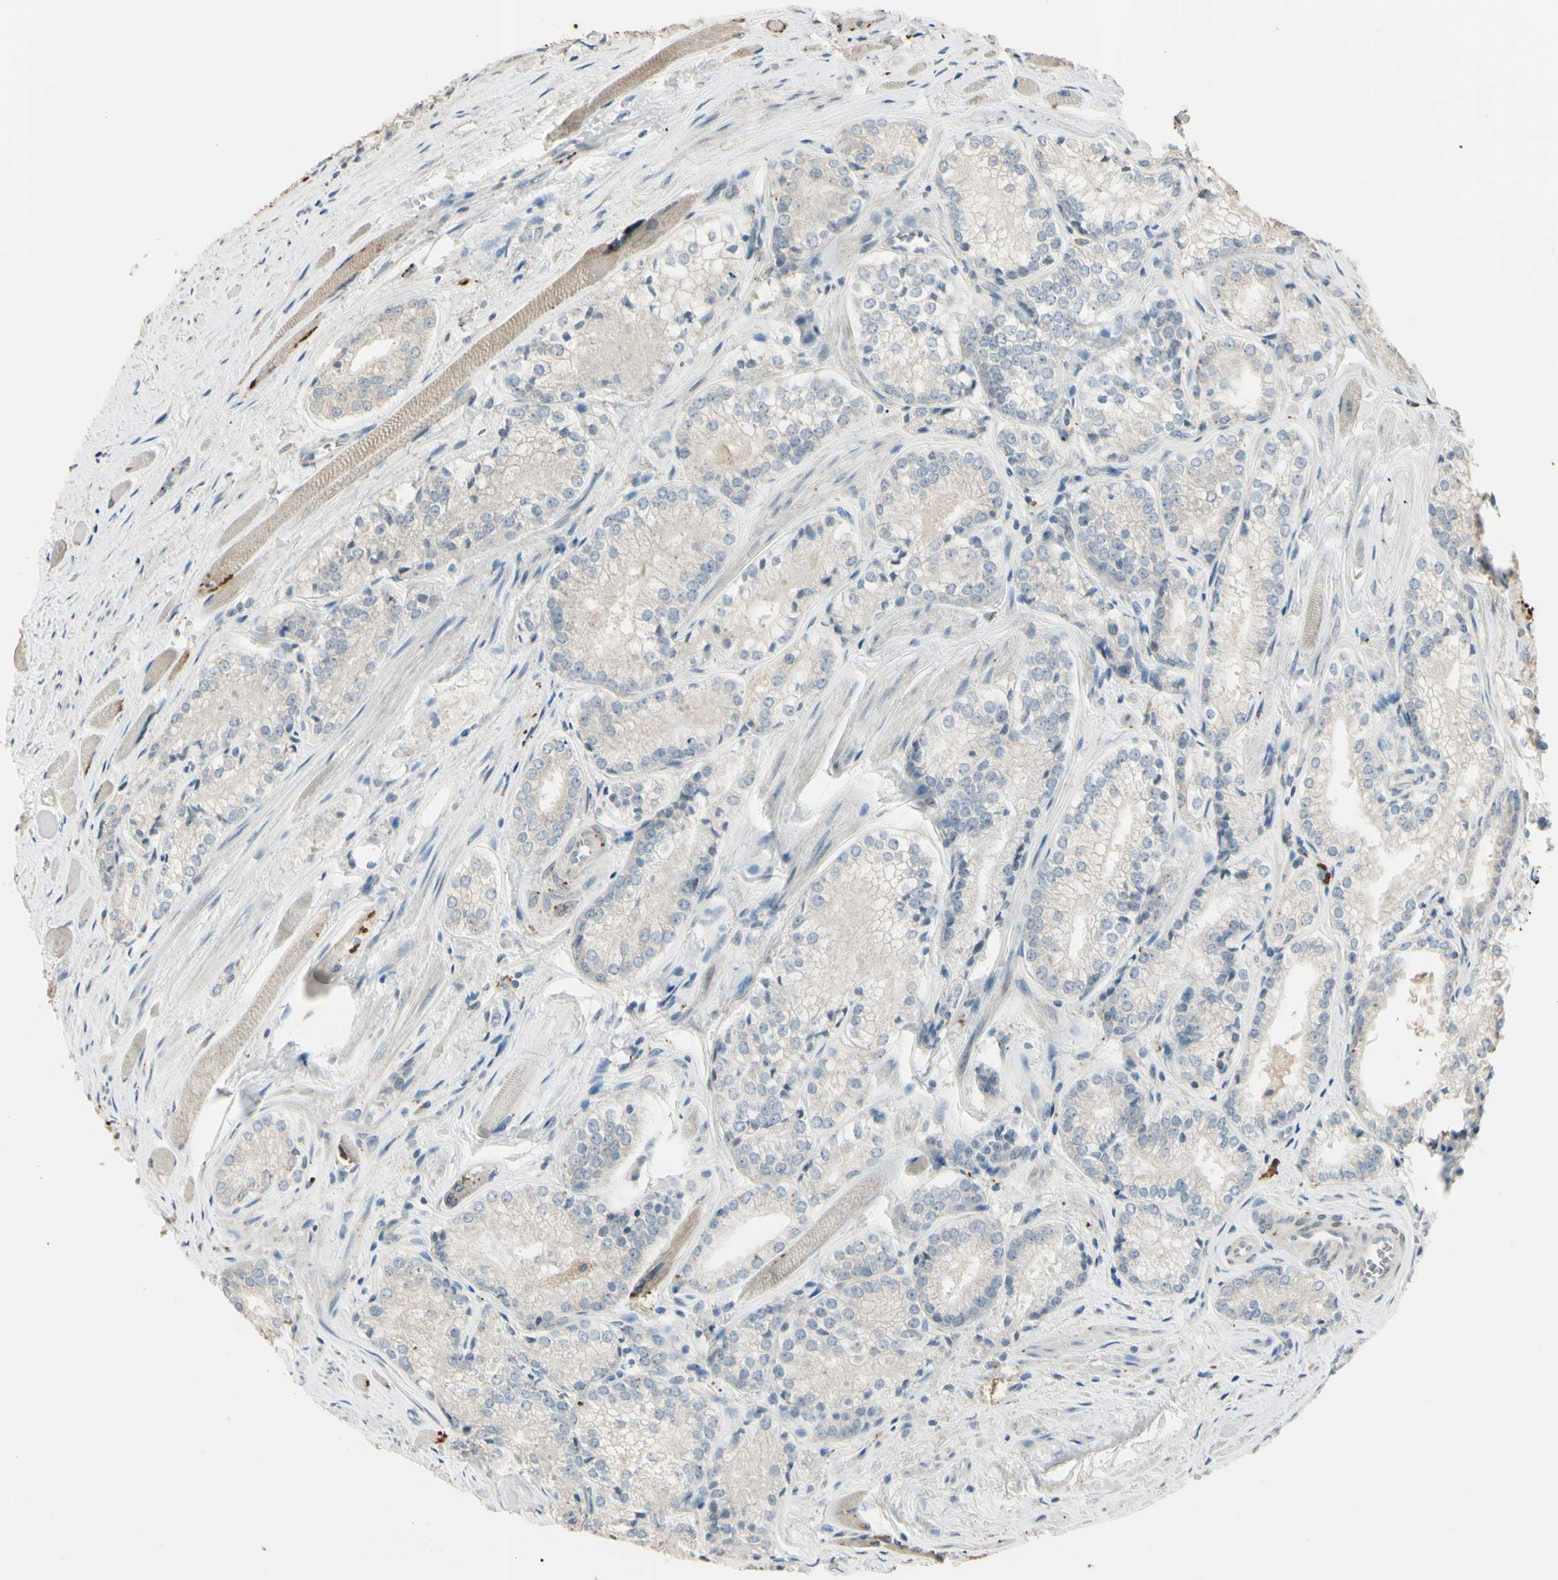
{"staining": {"intensity": "weak", "quantity": "25%-75%", "location": "cytoplasmic/membranous"}, "tissue": "prostate cancer", "cell_type": "Tumor cells", "image_type": "cancer", "snomed": [{"axis": "morphology", "description": "Adenocarcinoma, Low grade"}, {"axis": "topography", "description": "Prostate"}], "caption": "Immunohistochemistry histopathology image of human prostate low-grade adenocarcinoma stained for a protein (brown), which displays low levels of weak cytoplasmic/membranous staining in approximately 25%-75% of tumor cells.", "gene": "ANGPTL1", "patient": {"sex": "male", "age": 60}}